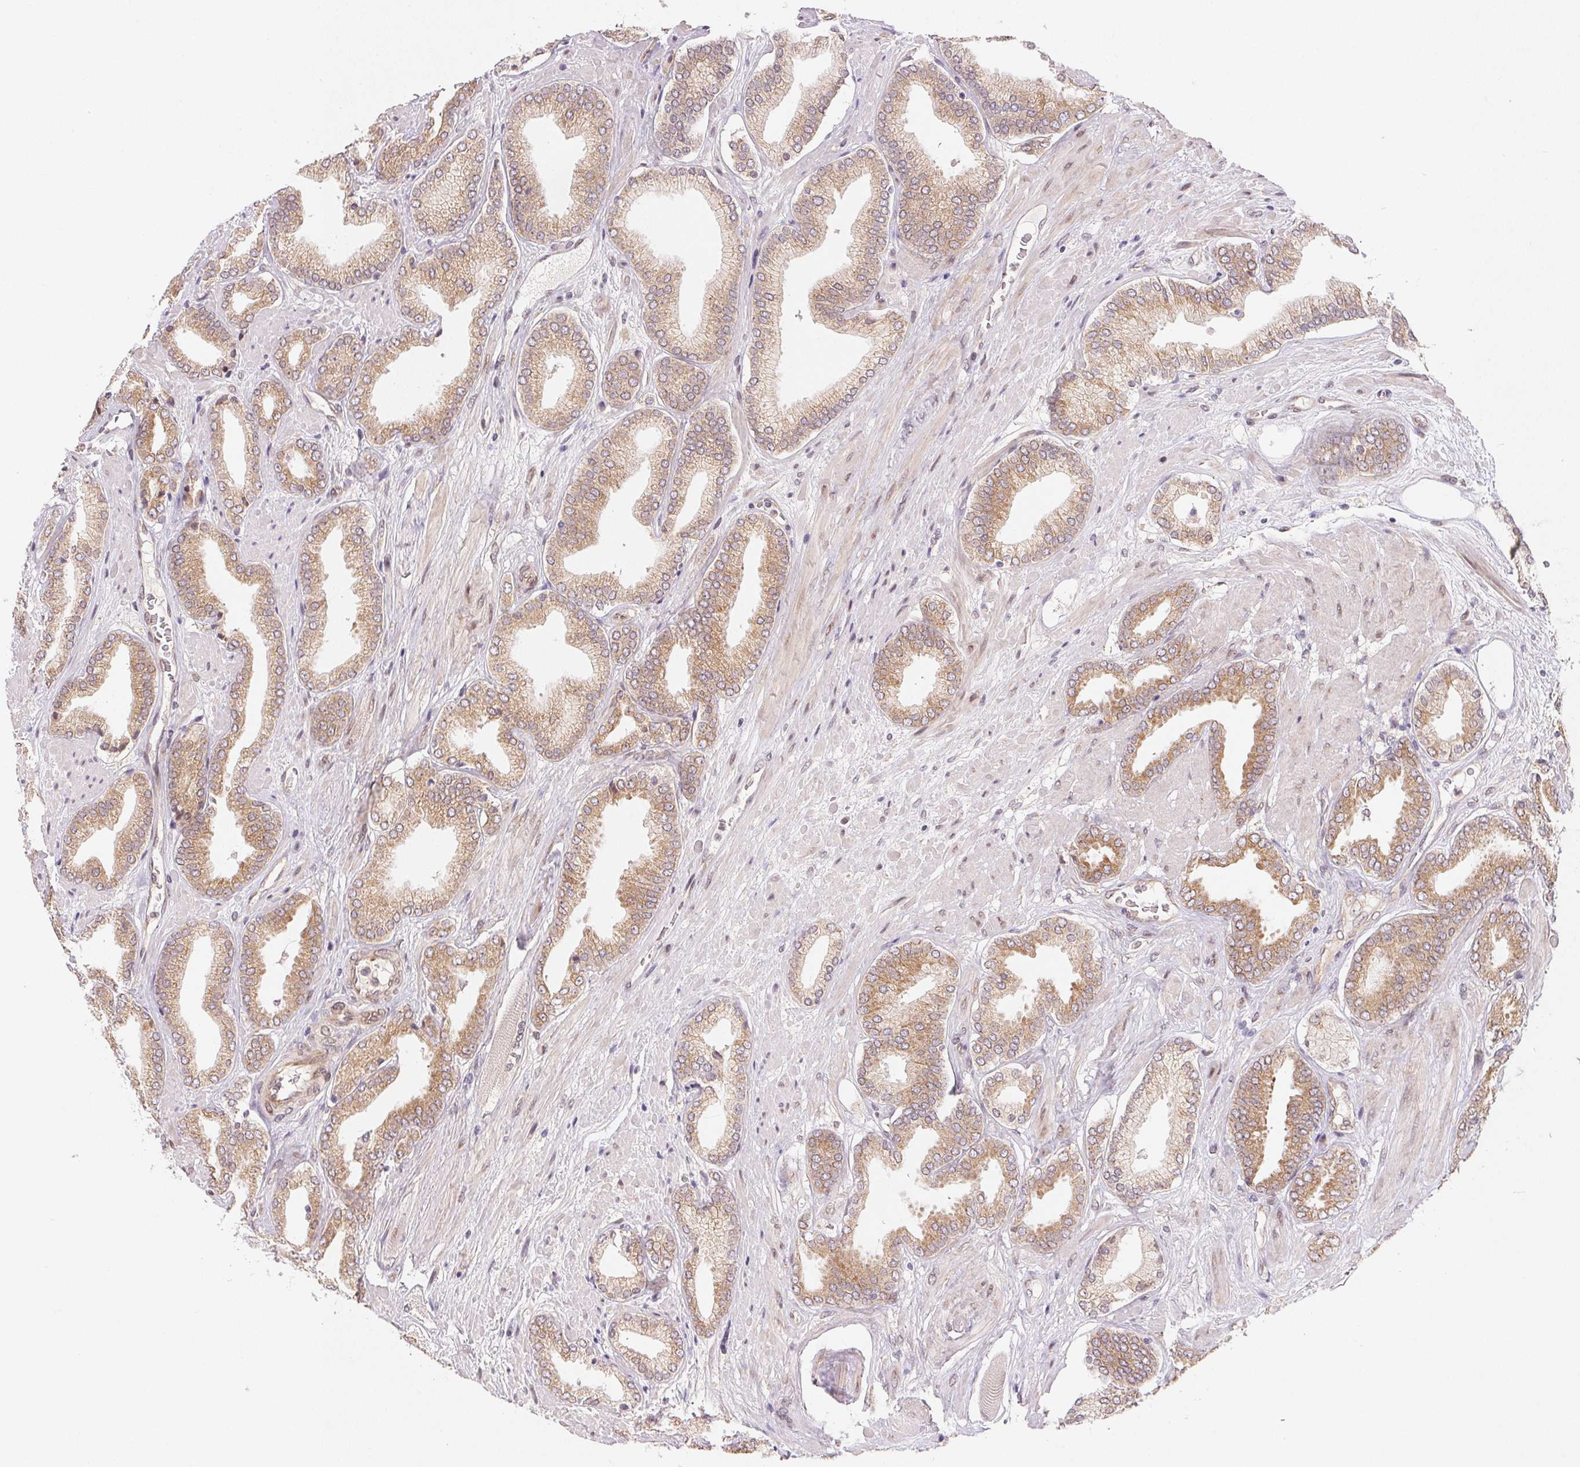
{"staining": {"intensity": "moderate", "quantity": ">75%", "location": "cytoplasmic/membranous"}, "tissue": "prostate cancer", "cell_type": "Tumor cells", "image_type": "cancer", "snomed": [{"axis": "morphology", "description": "Adenocarcinoma, High grade"}, {"axis": "topography", "description": "Prostate"}], "caption": "IHC histopathology image of high-grade adenocarcinoma (prostate) stained for a protein (brown), which displays medium levels of moderate cytoplasmic/membranous expression in approximately >75% of tumor cells.", "gene": "EI24", "patient": {"sex": "male", "age": 56}}